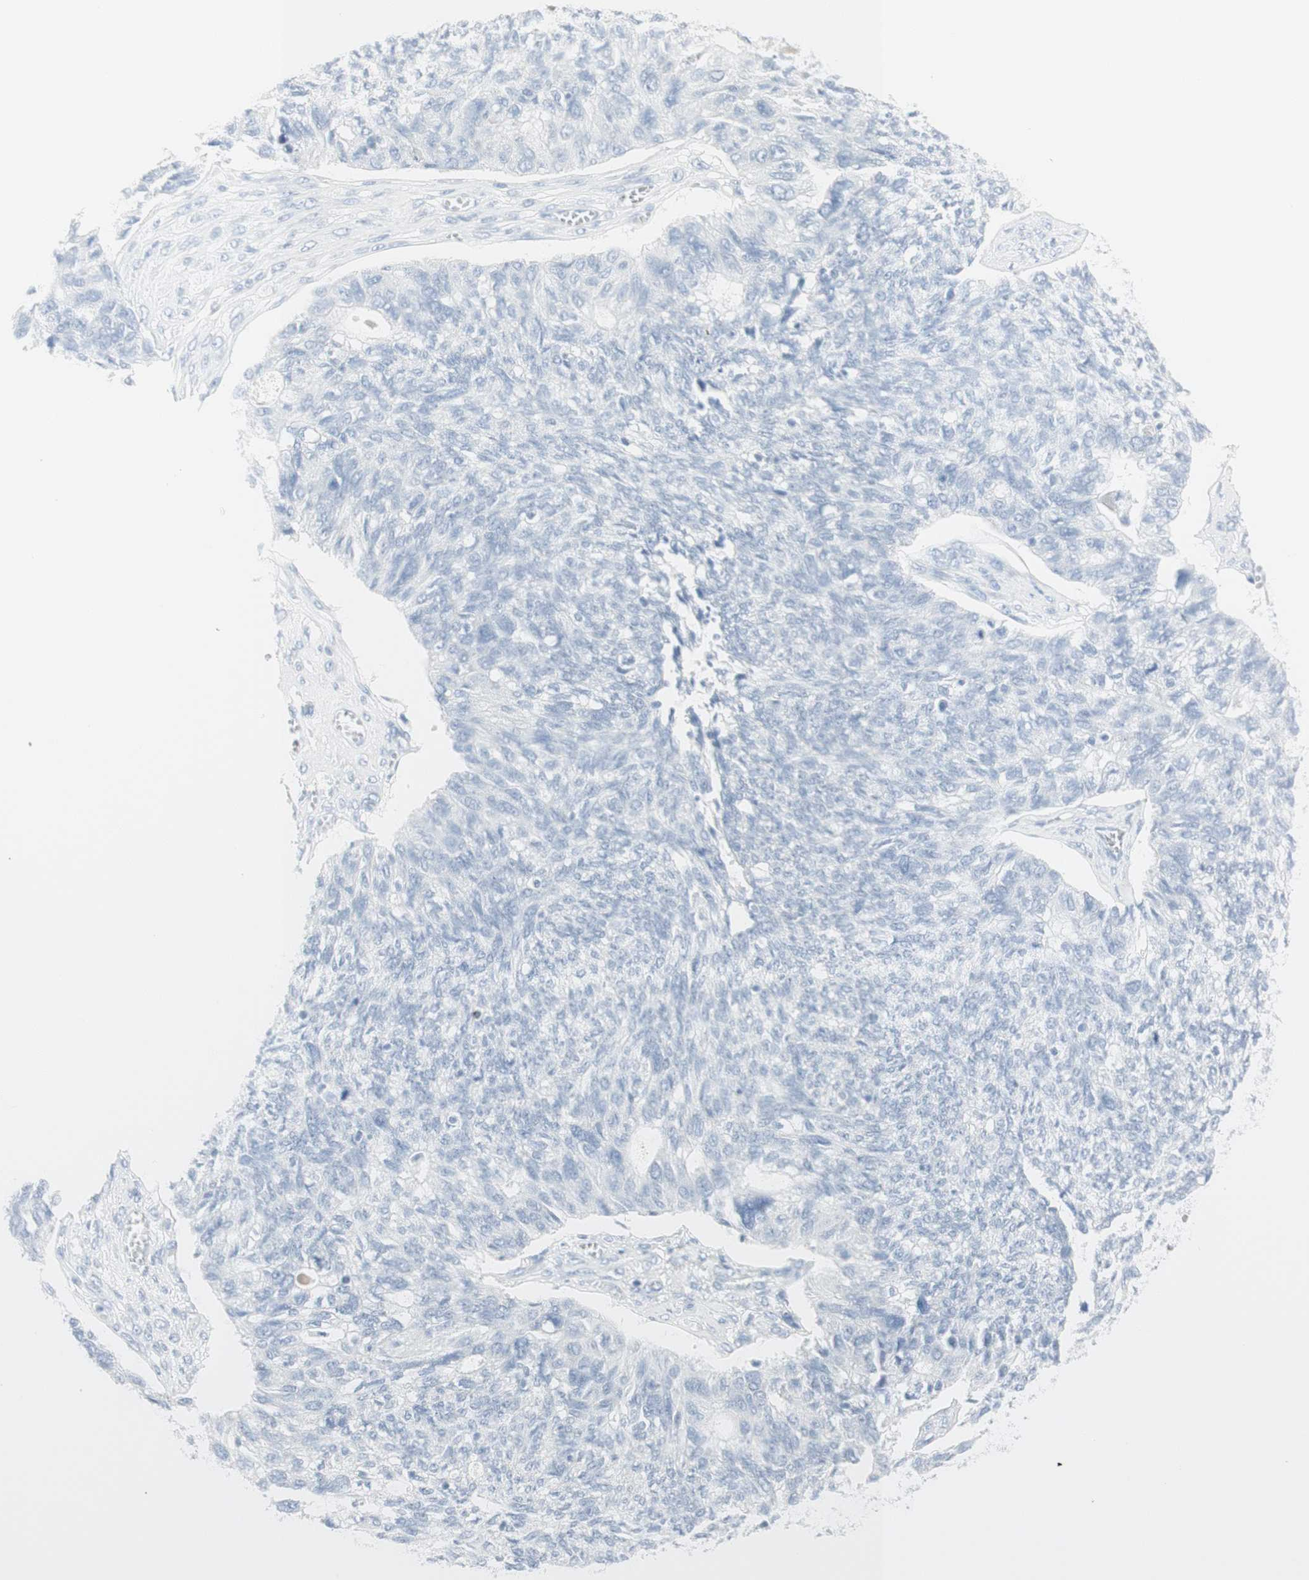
{"staining": {"intensity": "negative", "quantity": "none", "location": "none"}, "tissue": "ovarian cancer", "cell_type": "Tumor cells", "image_type": "cancer", "snomed": [{"axis": "morphology", "description": "Cystadenocarcinoma, serous, NOS"}, {"axis": "topography", "description": "Ovary"}], "caption": "A histopathology image of human ovarian cancer (serous cystadenocarcinoma) is negative for staining in tumor cells.", "gene": "NAPSA", "patient": {"sex": "female", "age": 79}}